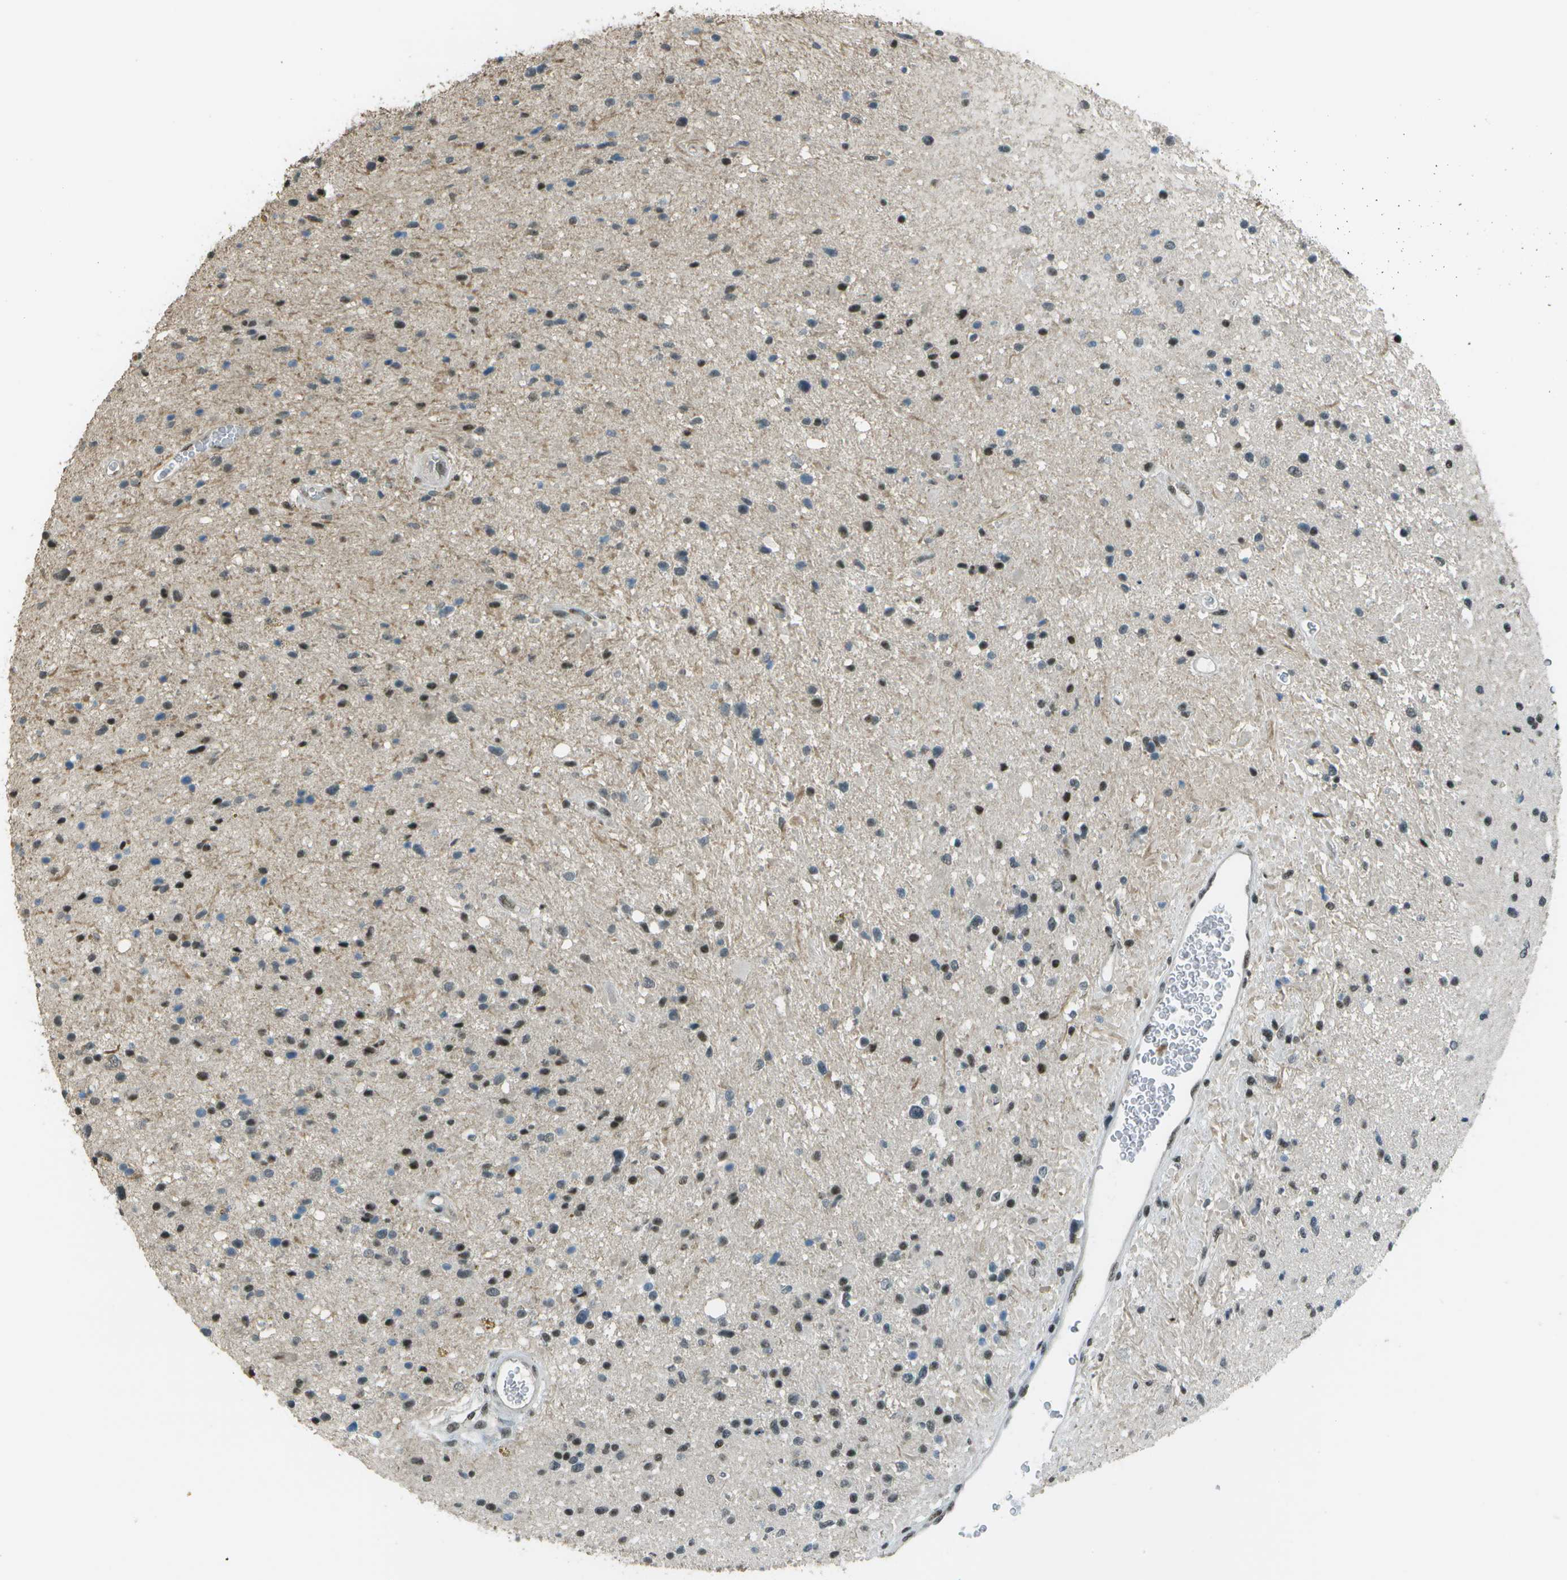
{"staining": {"intensity": "moderate", "quantity": "25%-75%", "location": "nuclear"}, "tissue": "glioma", "cell_type": "Tumor cells", "image_type": "cancer", "snomed": [{"axis": "morphology", "description": "Glioma, malignant, High grade"}, {"axis": "topography", "description": "Brain"}], "caption": "Human glioma stained for a protein (brown) demonstrates moderate nuclear positive positivity in approximately 25%-75% of tumor cells.", "gene": "DEPDC1", "patient": {"sex": "male", "age": 33}}